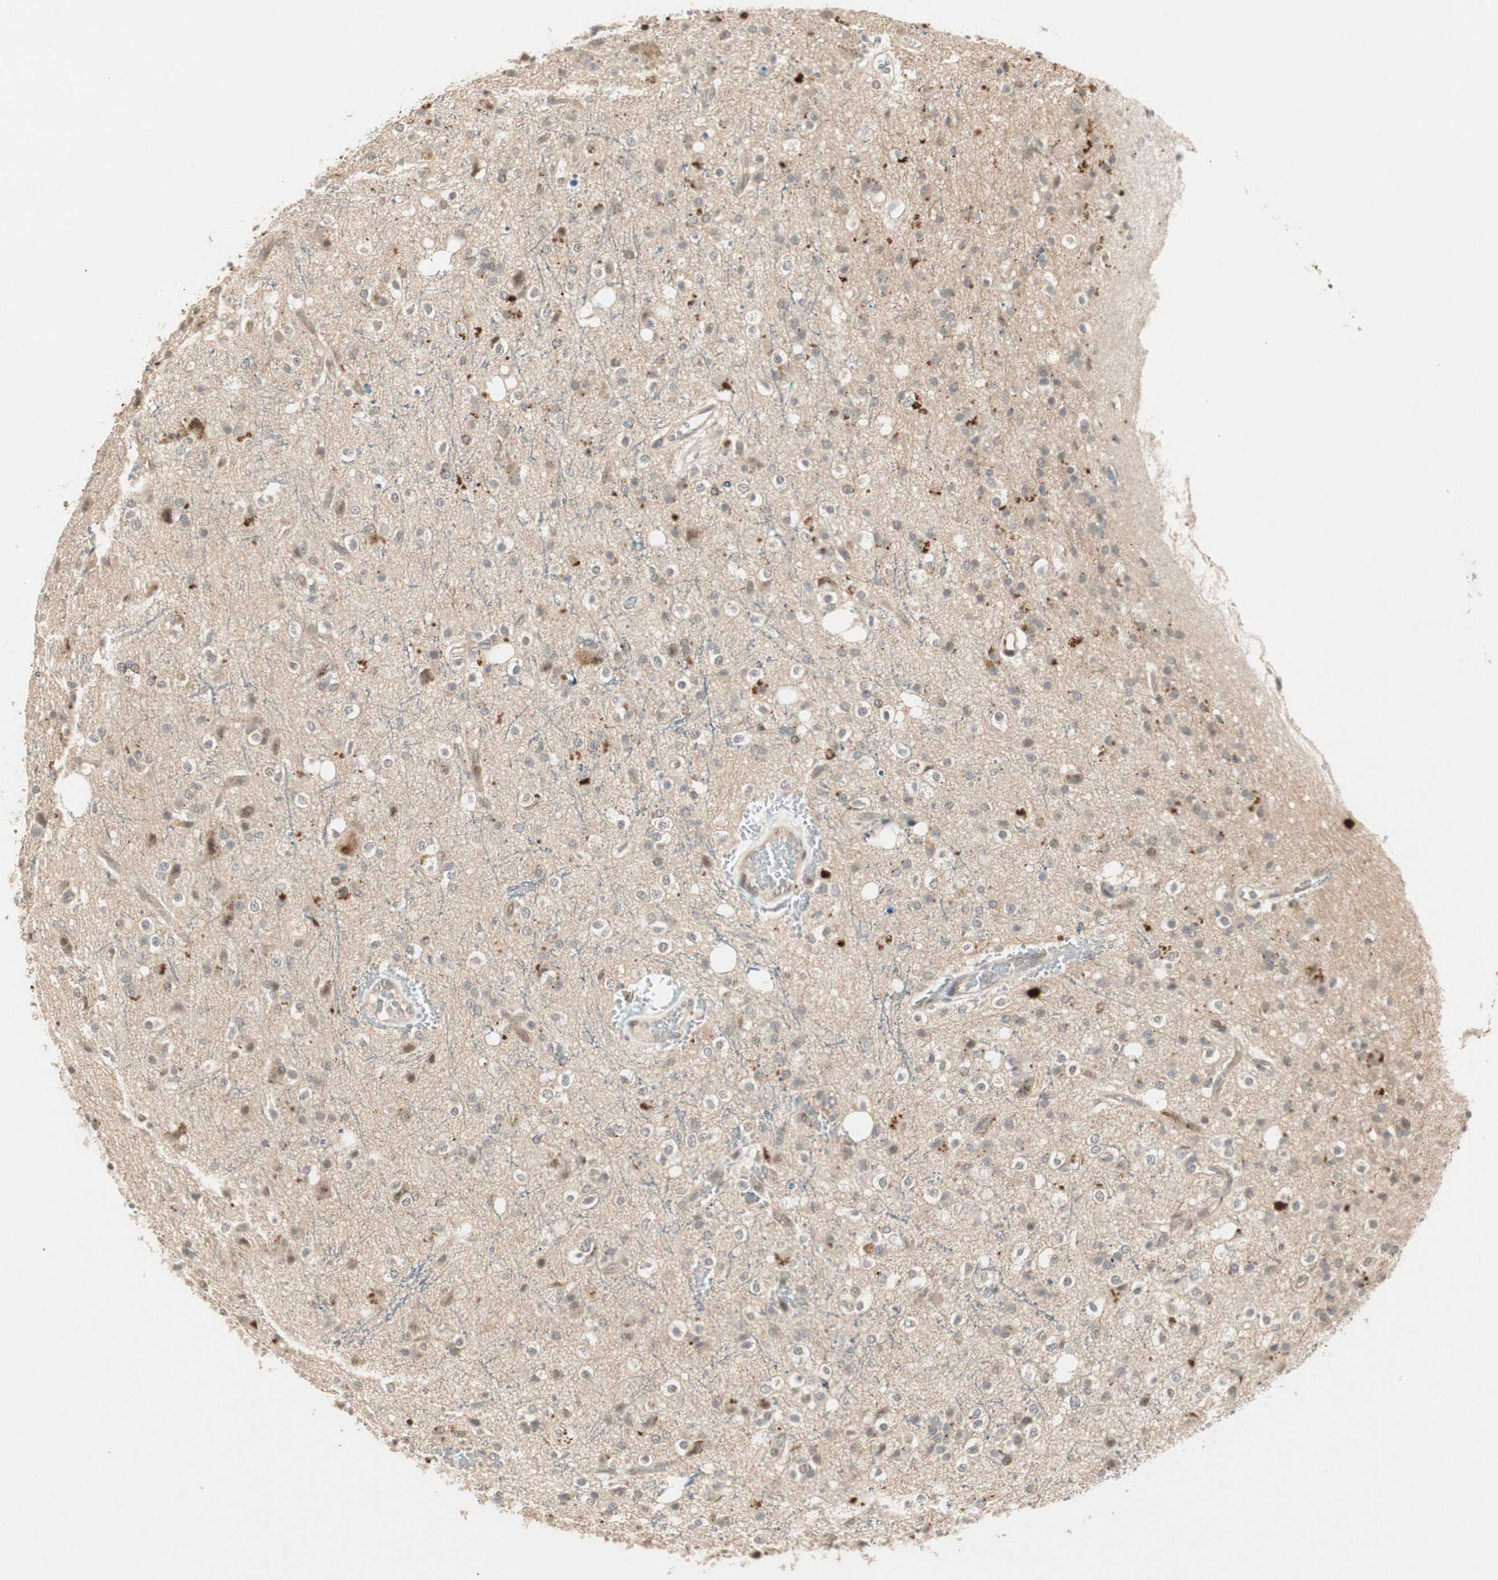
{"staining": {"intensity": "weak", "quantity": "<25%", "location": "cytoplasmic/membranous"}, "tissue": "glioma", "cell_type": "Tumor cells", "image_type": "cancer", "snomed": [{"axis": "morphology", "description": "Glioma, malignant, High grade"}, {"axis": "topography", "description": "Brain"}], "caption": "Photomicrograph shows no significant protein positivity in tumor cells of malignant glioma (high-grade).", "gene": "ACSL5", "patient": {"sex": "male", "age": 47}}